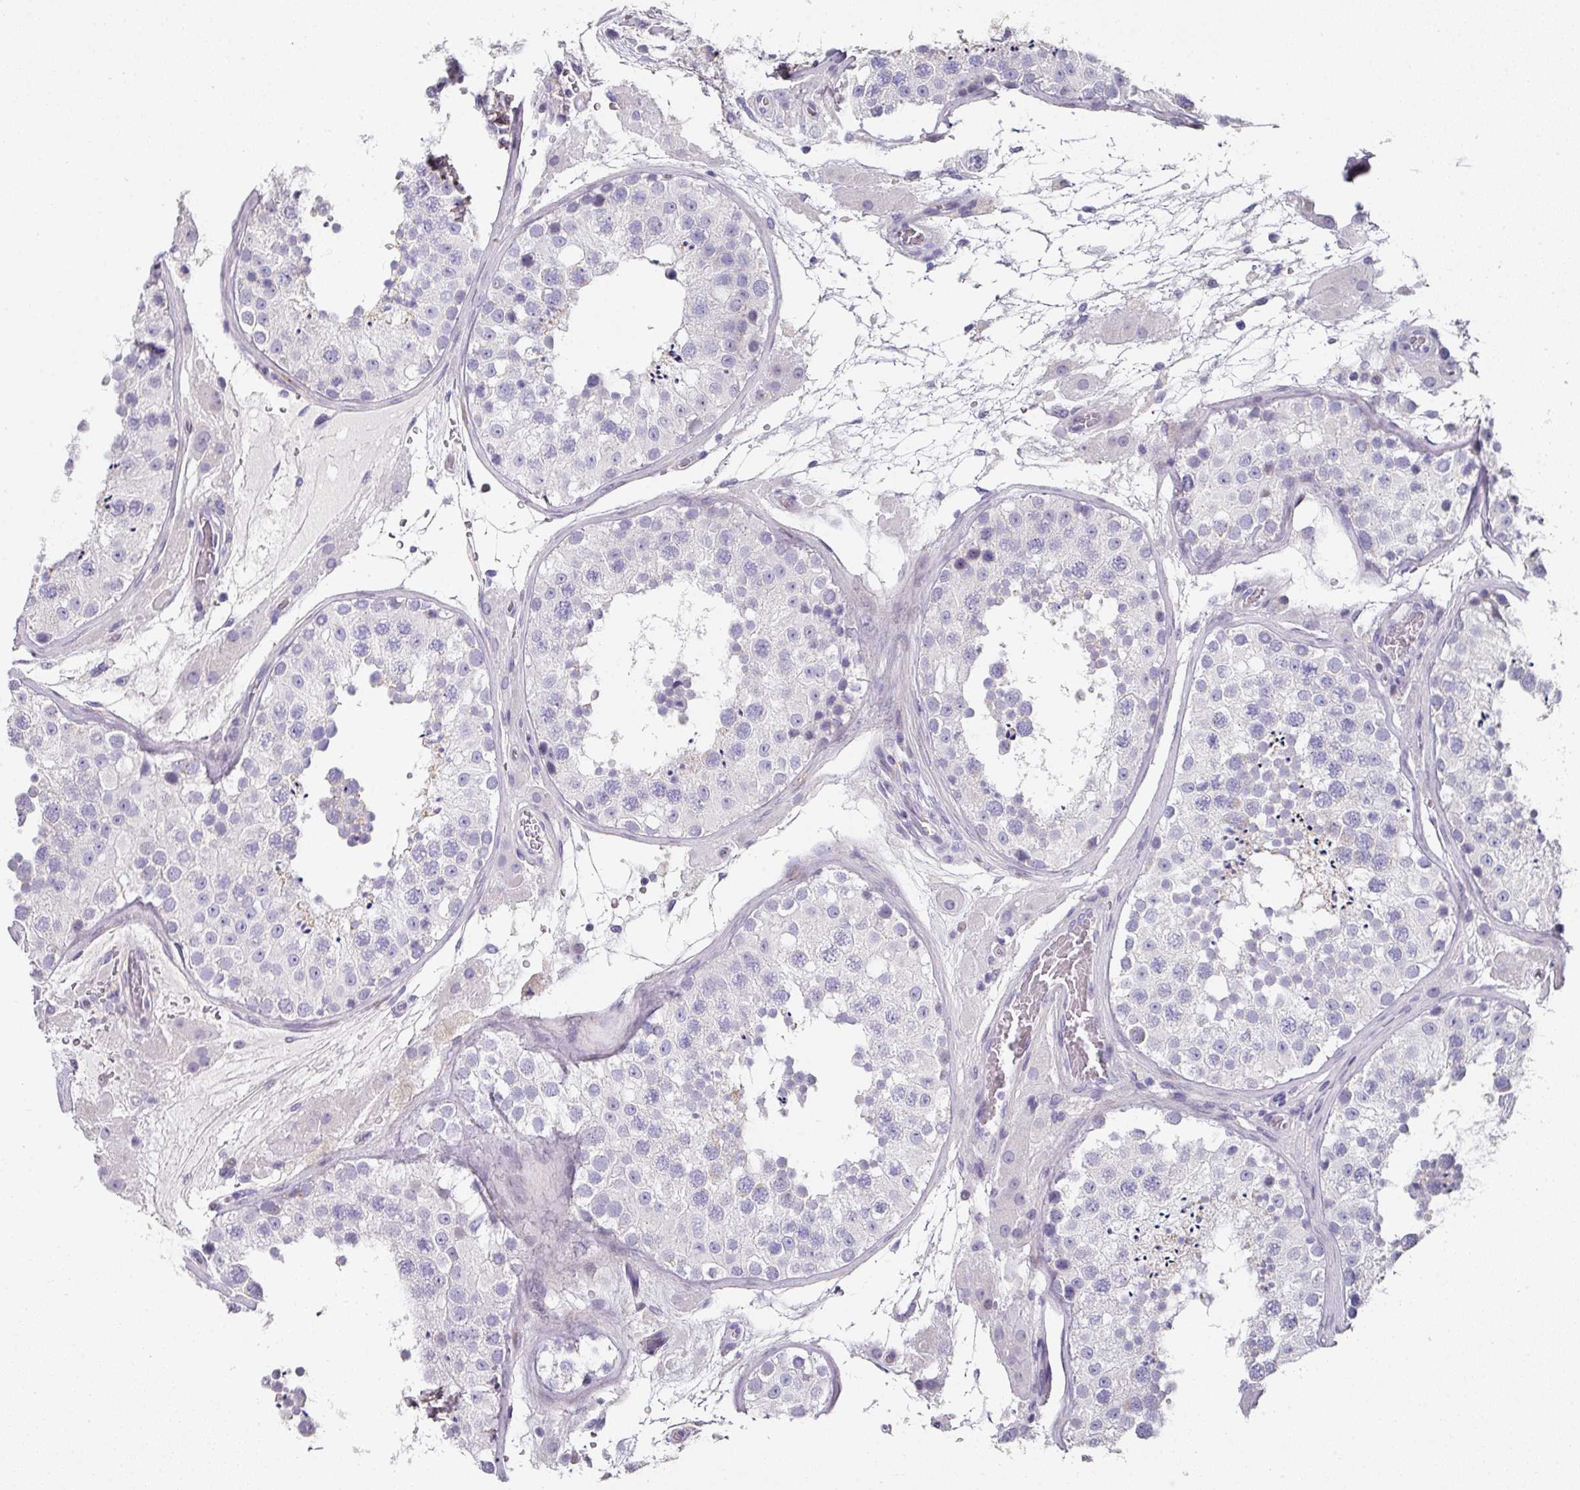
{"staining": {"intensity": "strong", "quantity": "<25%", "location": "cytoplasmic/membranous"}, "tissue": "testis", "cell_type": "Cells in seminiferous ducts", "image_type": "normal", "snomed": [{"axis": "morphology", "description": "Normal tissue, NOS"}, {"axis": "topography", "description": "Testis"}], "caption": "Approximately <25% of cells in seminiferous ducts in unremarkable testis reveal strong cytoplasmic/membranous protein staining as visualized by brown immunohistochemical staining.", "gene": "ANKRD29", "patient": {"sex": "male", "age": 26}}